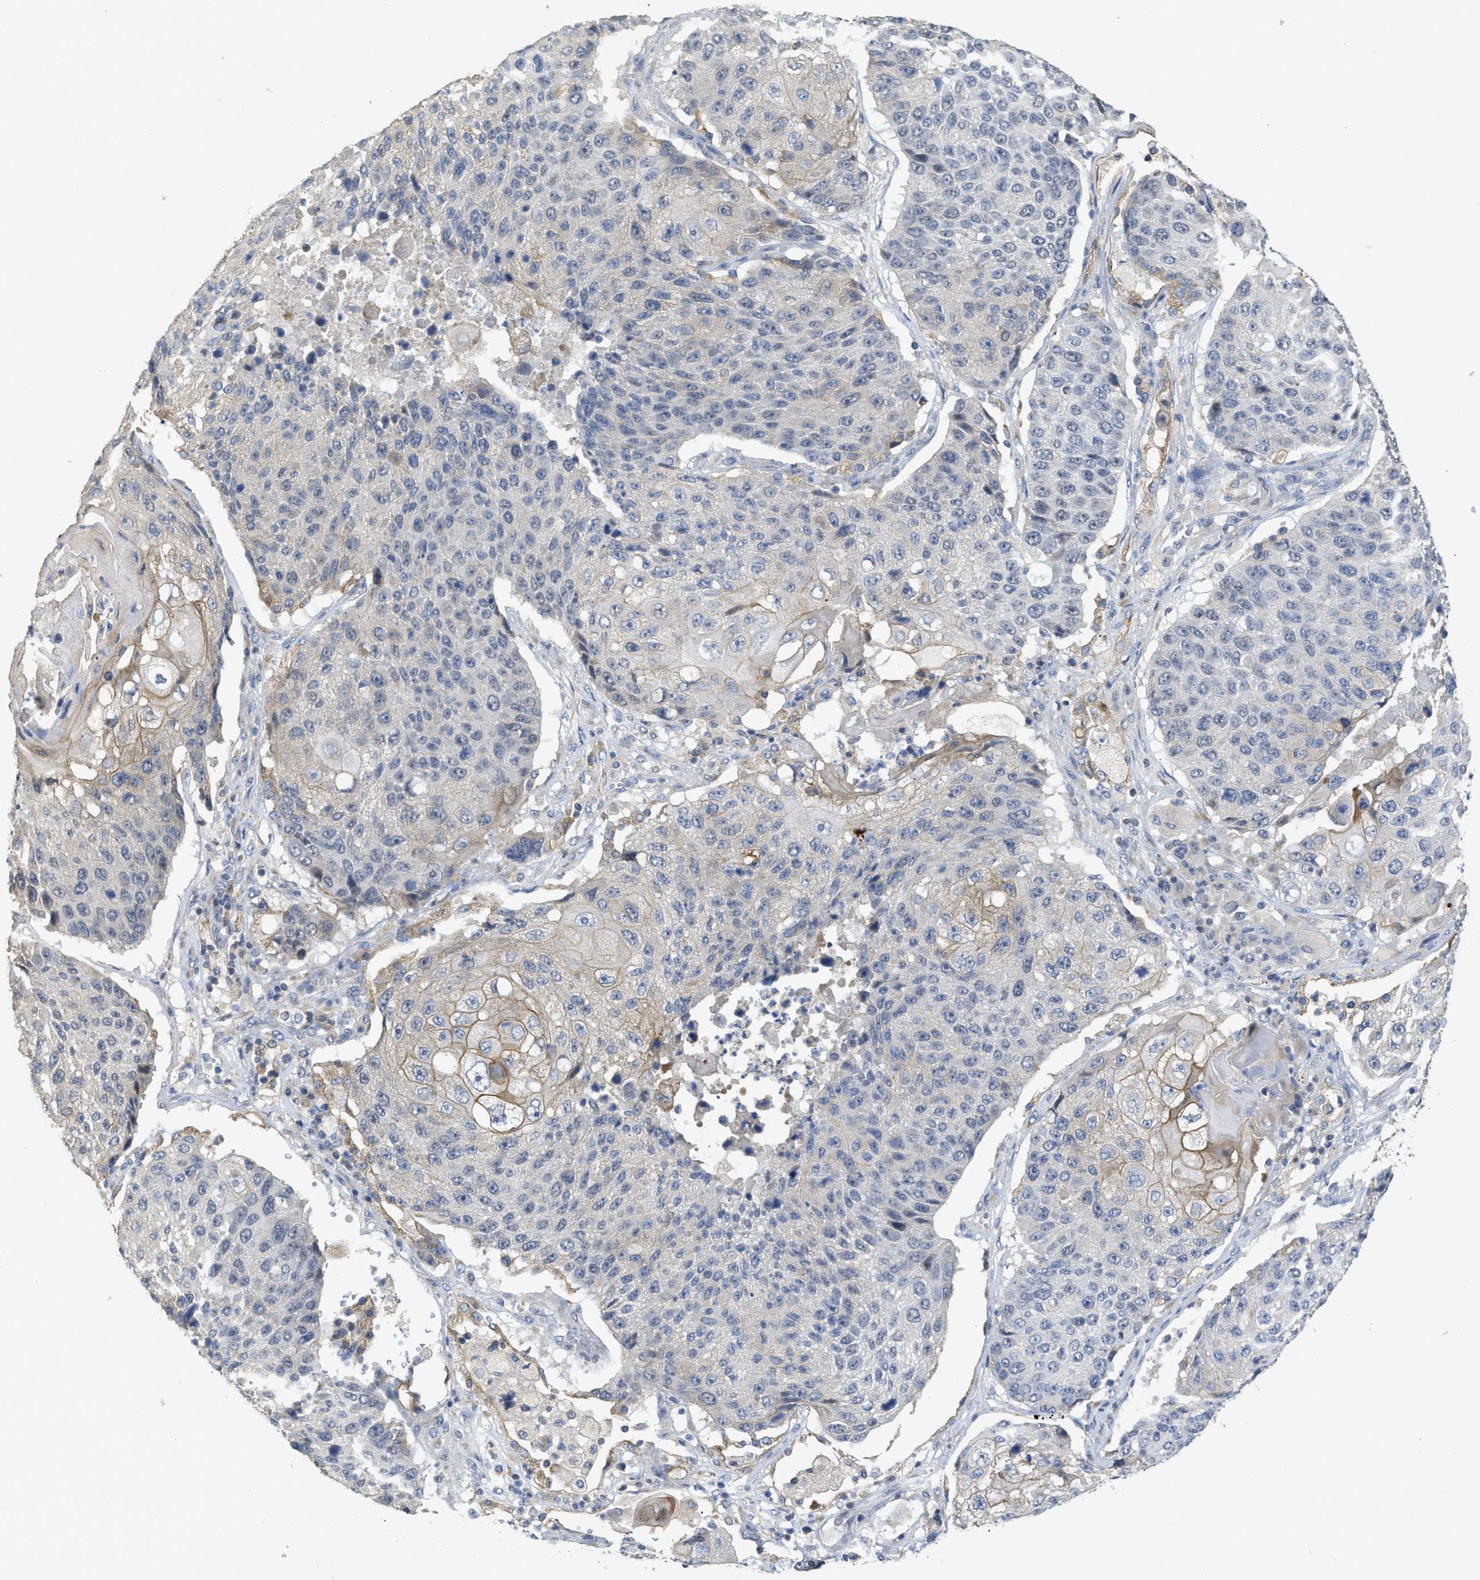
{"staining": {"intensity": "negative", "quantity": "none", "location": "none"}, "tissue": "lung cancer", "cell_type": "Tumor cells", "image_type": "cancer", "snomed": [{"axis": "morphology", "description": "Squamous cell carcinoma, NOS"}, {"axis": "topography", "description": "Lung"}], "caption": "Immunohistochemical staining of human lung squamous cell carcinoma demonstrates no significant positivity in tumor cells.", "gene": "SFXN2", "patient": {"sex": "male", "age": 61}}